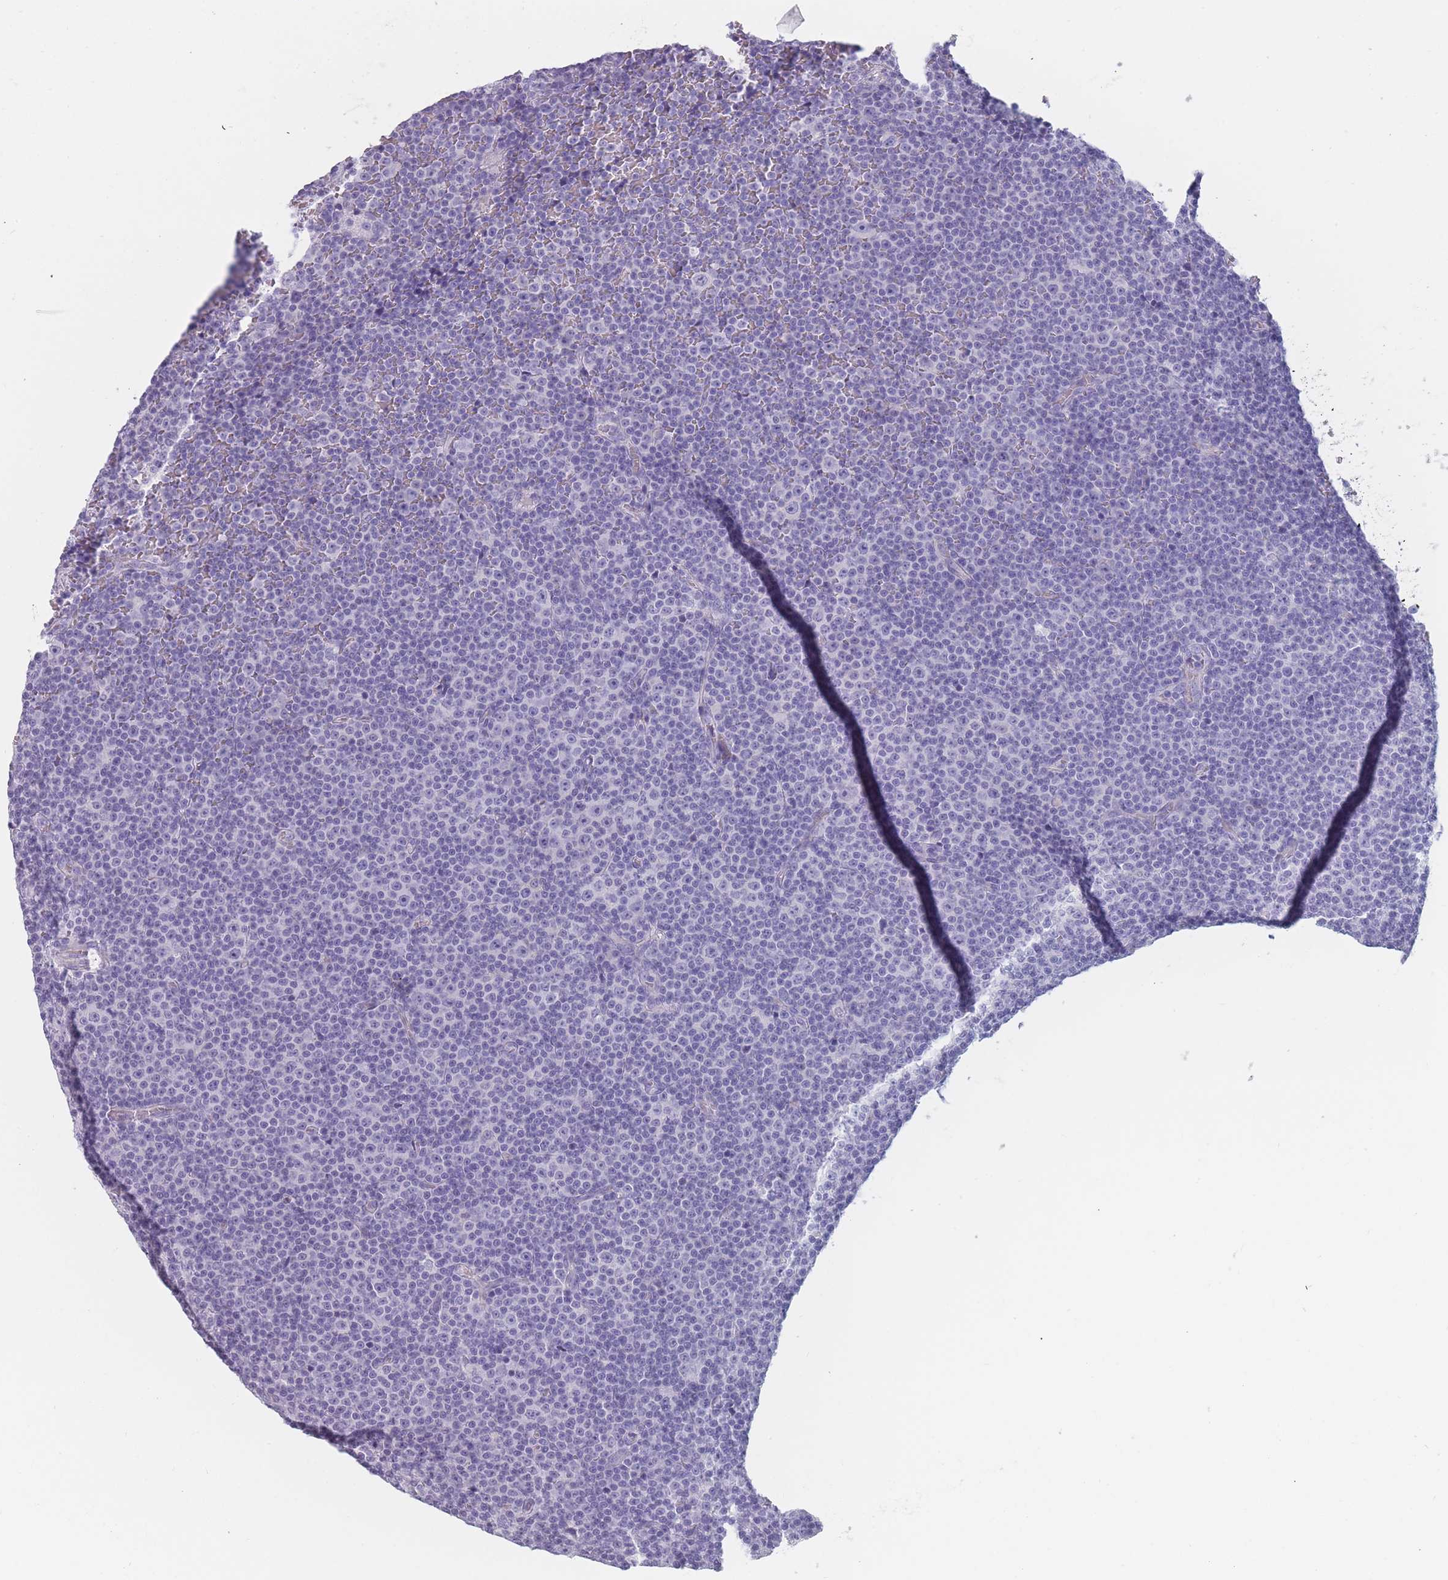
{"staining": {"intensity": "negative", "quantity": "none", "location": "none"}, "tissue": "lymphoma", "cell_type": "Tumor cells", "image_type": "cancer", "snomed": [{"axis": "morphology", "description": "Malignant lymphoma, non-Hodgkin's type, Low grade"}, {"axis": "topography", "description": "Lymph node"}], "caption": "The image exhibits no significant staining in tumor cells of lymphoma. (Immunohistochemistry, brightfield microscopy, high magnification).", "gene": "PPFIA3", "patient": {"sex": "female", "age": 67}}